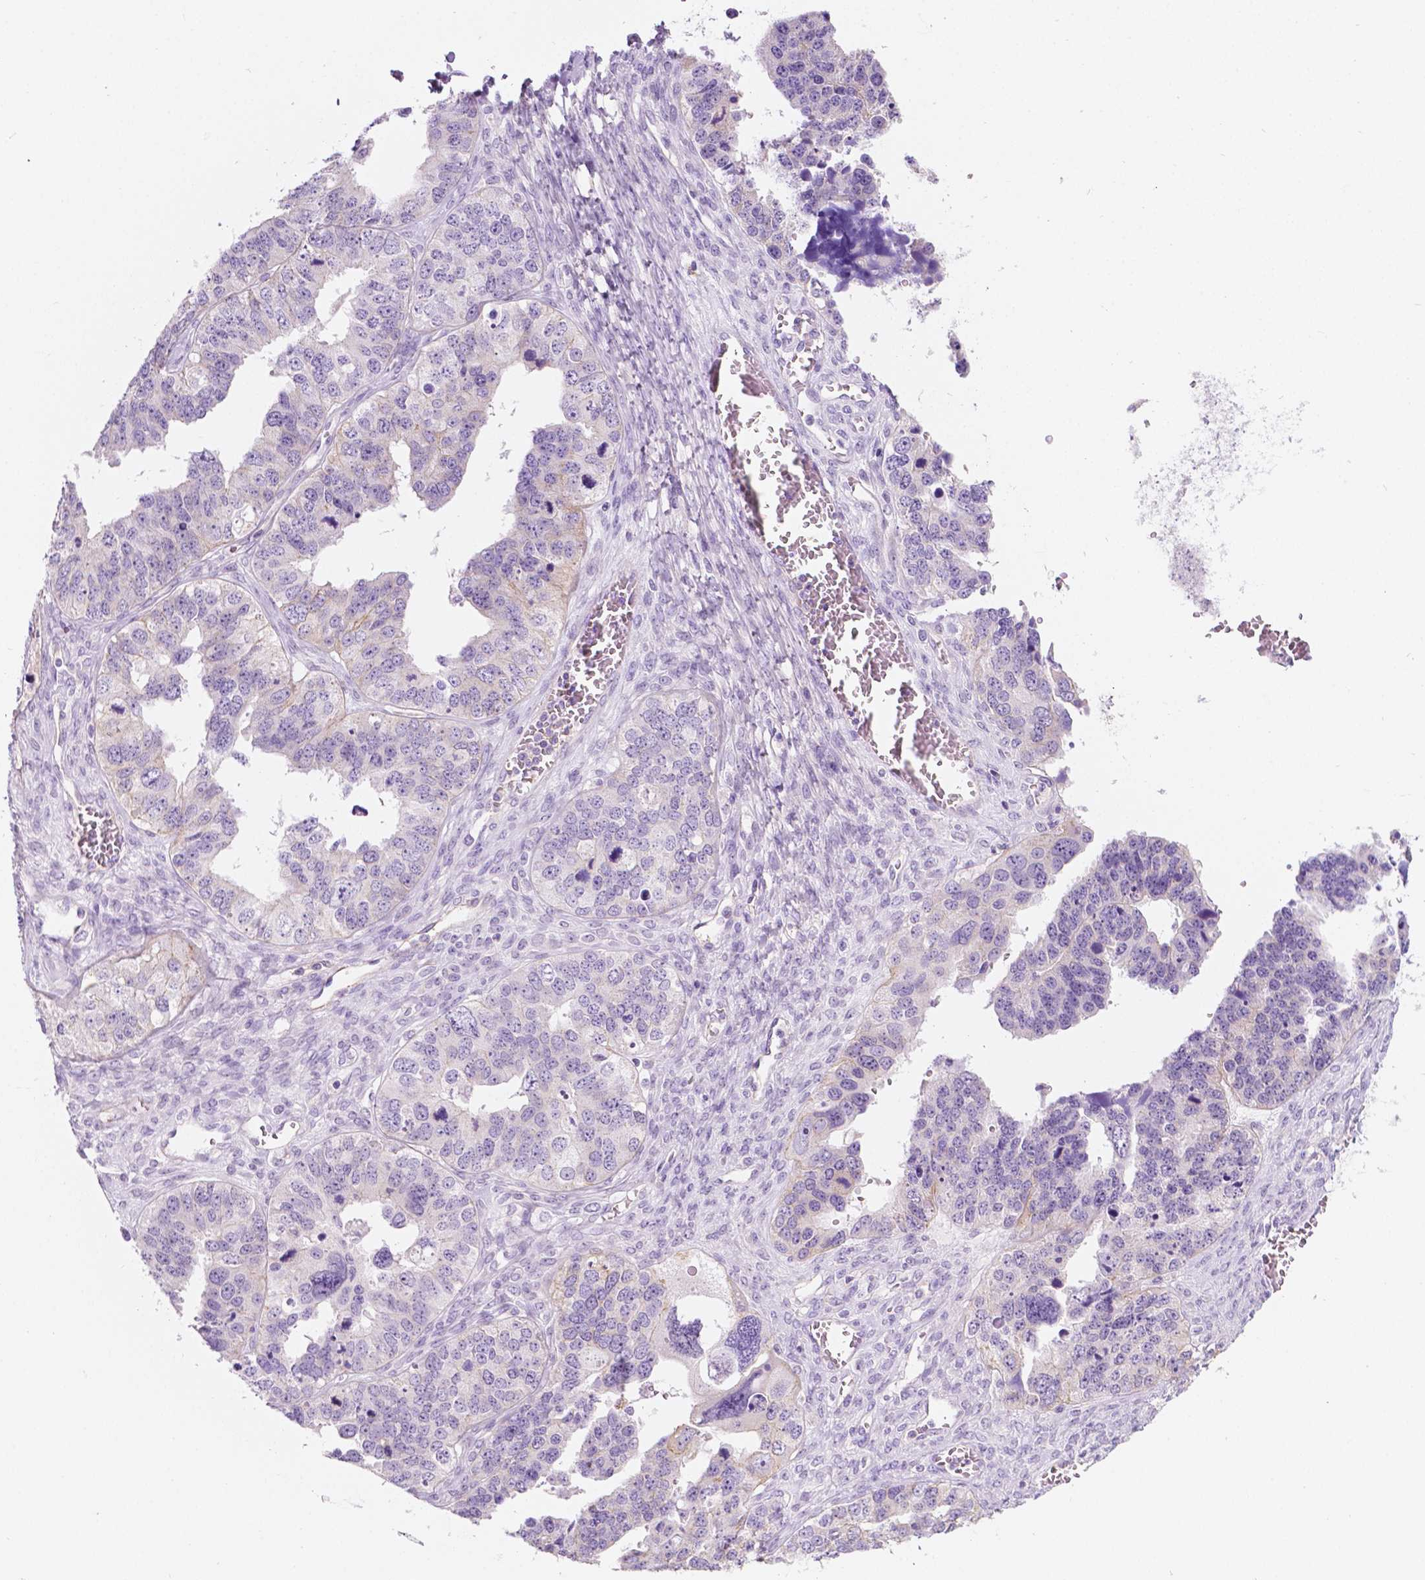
{"staining": {"intensity": "negative", "quantity": "none", "location": "none"}, "tissue": "ovarian cancer", "cell_type": "Tumor cells", "image_type": "cancer", "snomed": [{"axis": "morphology", "description": "Cystadenocarcinoma, serous, NOS"}, {"axis": "topography", "description": "Ovary"}], "caption": "This histopathology image is of serous cystadenocarcinoma (ovarian) stained with immunohistochemistry (IHC) to label a protein in brown with the nuclei are counter-stained blue. There is no staining in tumor cells.", "gene": "NOS1AP", "patient": {"sex": "female", "age": 76}}